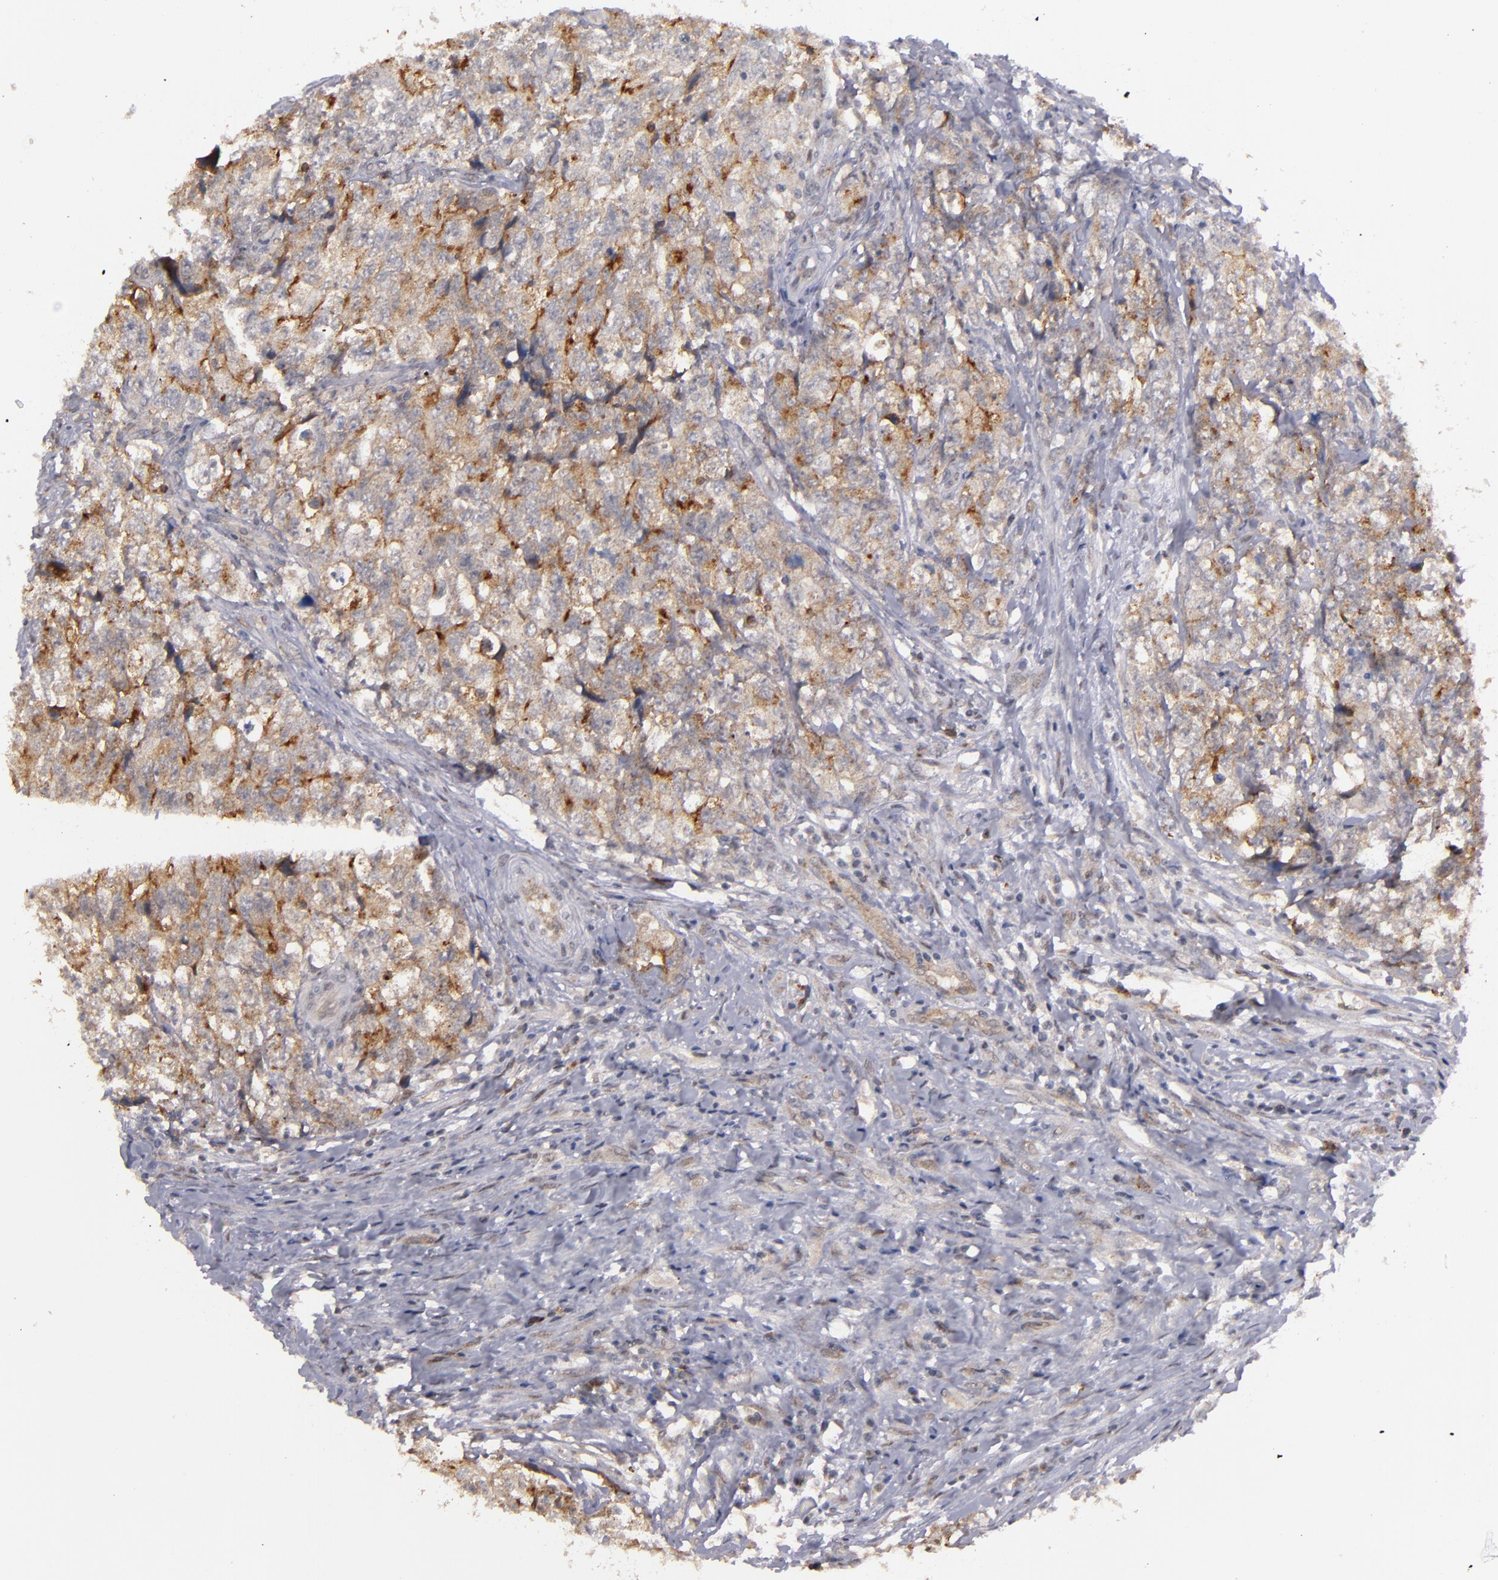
{"staining": {"intensity": "moderate", "quantity": "25%-75%", "location": "cytoplasmic/membranous"}, "tissue": "testis cancer", "cell_type": "Tumor cells", "image_type": "cancer", "snomed": [{"axis": "morphology", "description": "Carcinoma, Embryonal, NOS"}, {"axis": "topography", "description": "Testis"}], "caption": "Testis cancer (embryonal carcinoma) tissue shows moderate cytoplasmic/membranous positivity in approximately 25%-75% of tumor cells, visualized by immunohistochemistry. Using DAB (3,3'-diaminobenzidine) (brown) and hematoxylin (blue) stains, captured at high magnification using brightfield microscopy.", "gene": "STX3", "patient": {"sex": "male", "age": 31}}